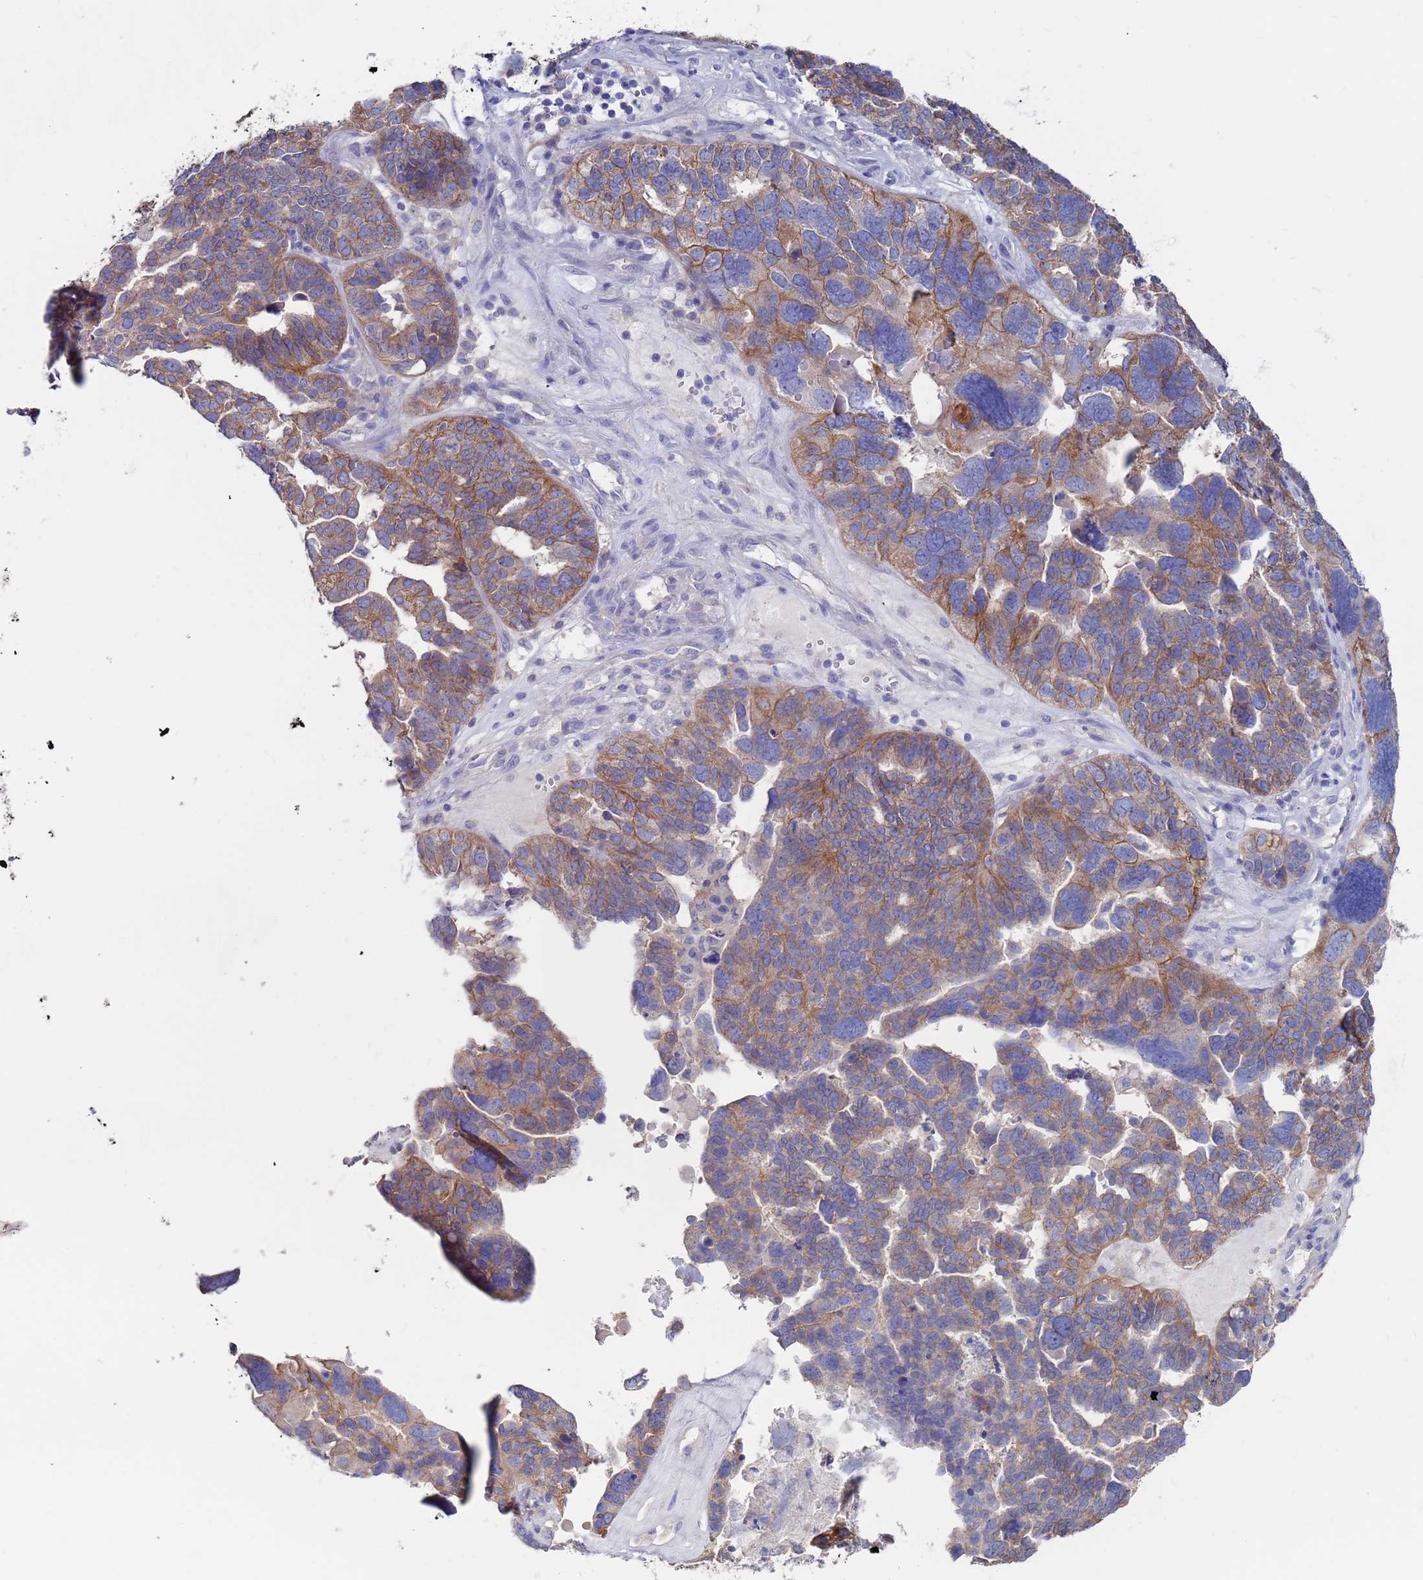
{"staining": {"intensity": "moderate", "quantity": "25%-75%", "location": "cytoplasmic/membranous"}, "tissue": "ovarian cancer", "cell_type": "Tumor cells", "image_type": "cancer", "snomed": [{"axis": "morphology", "description": "Cystadenocarcinoma, serous, NOS"}, {"axis": "topography", "description": "Ovary"}], "caption": "Ovarian cancer stained with DAB immunohistochemistry (IHC) displays medium levels of moderate cytoplasmic/membranous expression in about 25%-75% of tumor cells.", "gene": "KRTCAP3", "patient": {"sex": "female", "age": 59}}